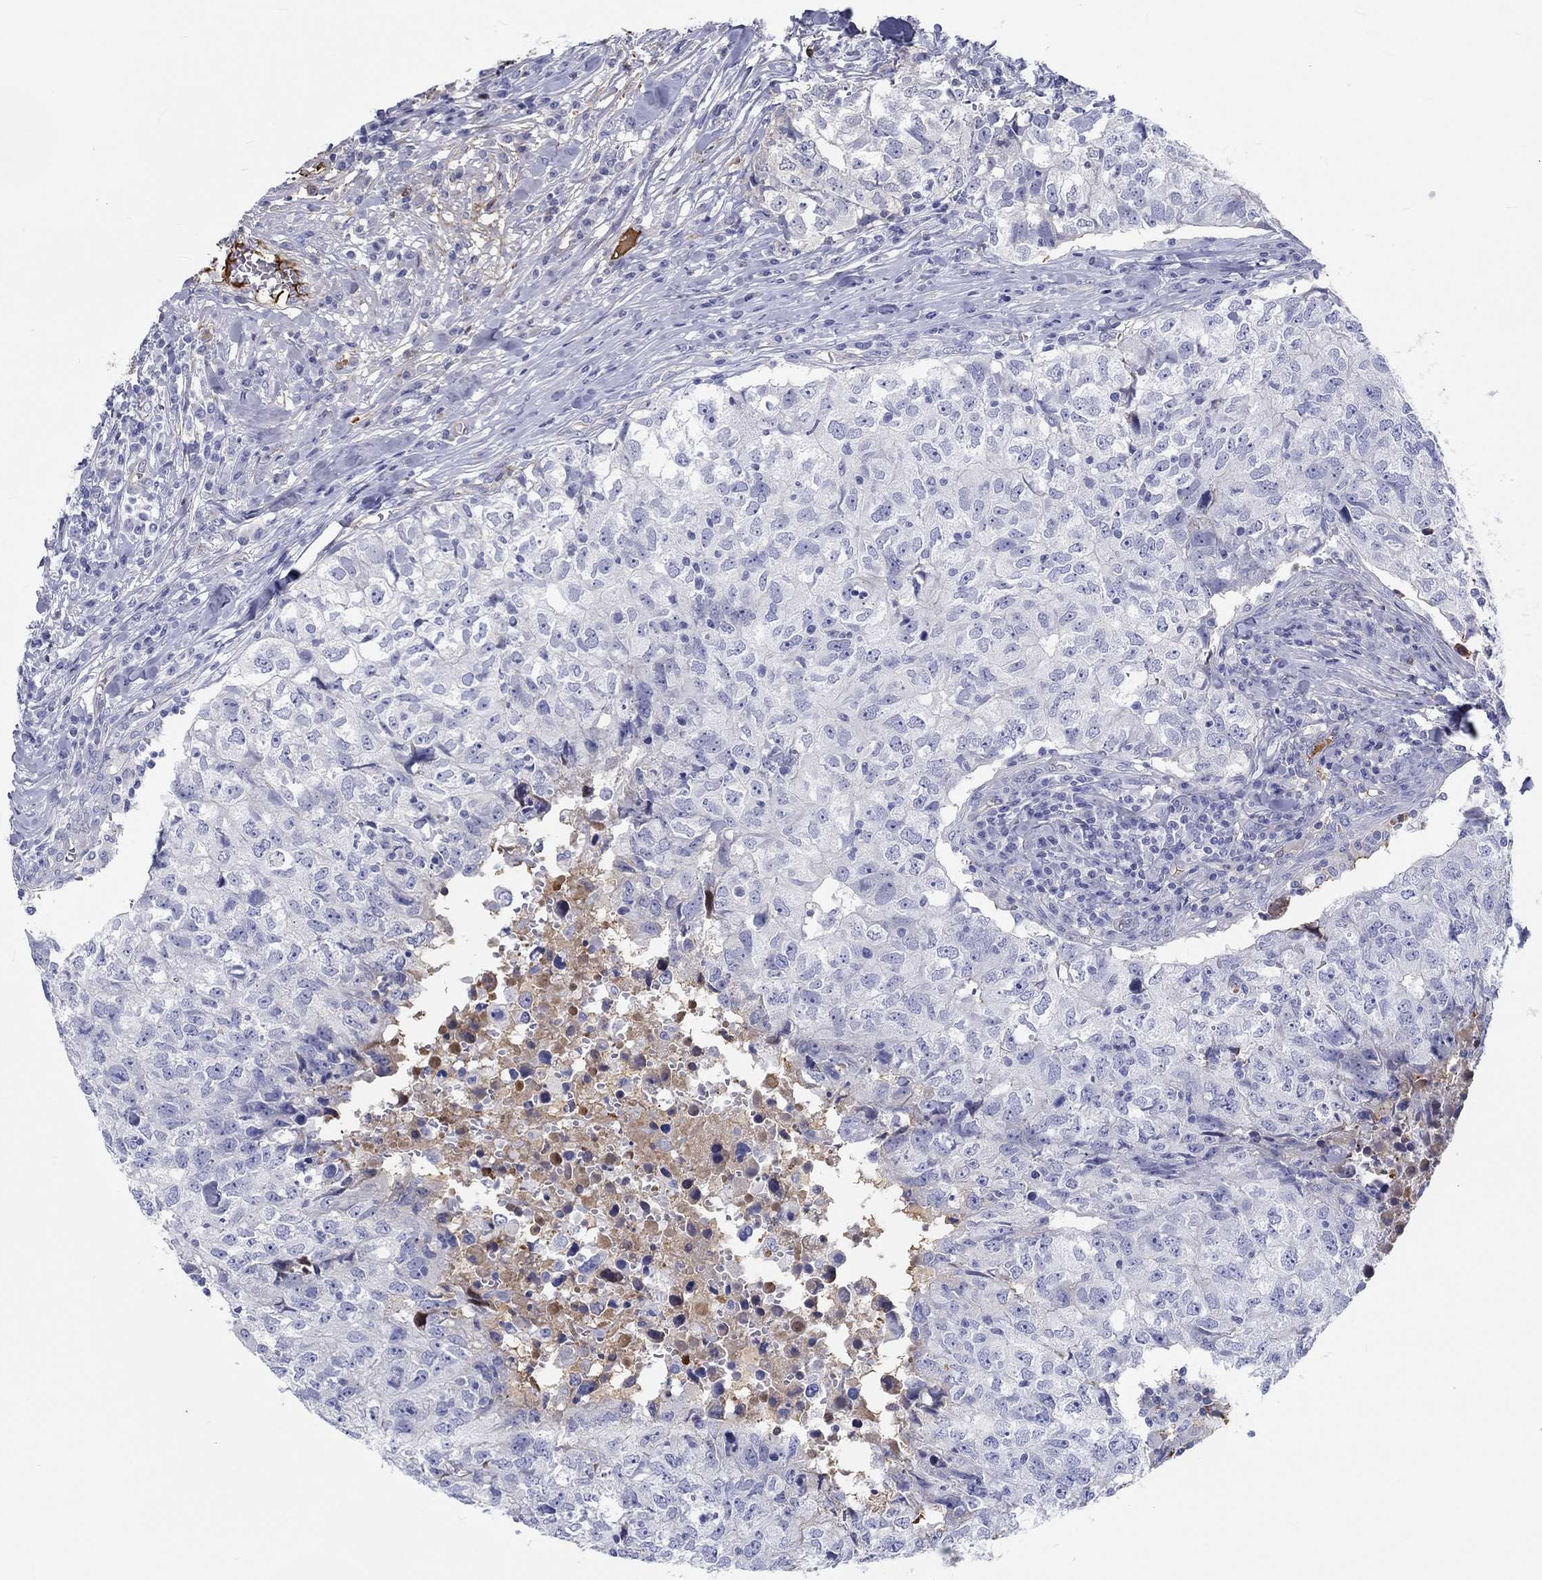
{"staining": {"intensity": "negative", "quantity": "none", "location": "none"}, "tissue": "breast cancer", "cell_type": "Tumor cells", "image_type": "cancer", "snomed": [{"axis": "morphology", "description": "Duct carcinoma"}, {"axis": "topography", "description": "Breast"}], "caption": "Immunohistochemistry (IHC) image of neoplastic tissue: intraductal carcinoma (breast) stained with DAB demonstrates no significant protein expression in tumor cells.", "gene": "CDY2B", "patient": {"sex": "female", "age": 30}}